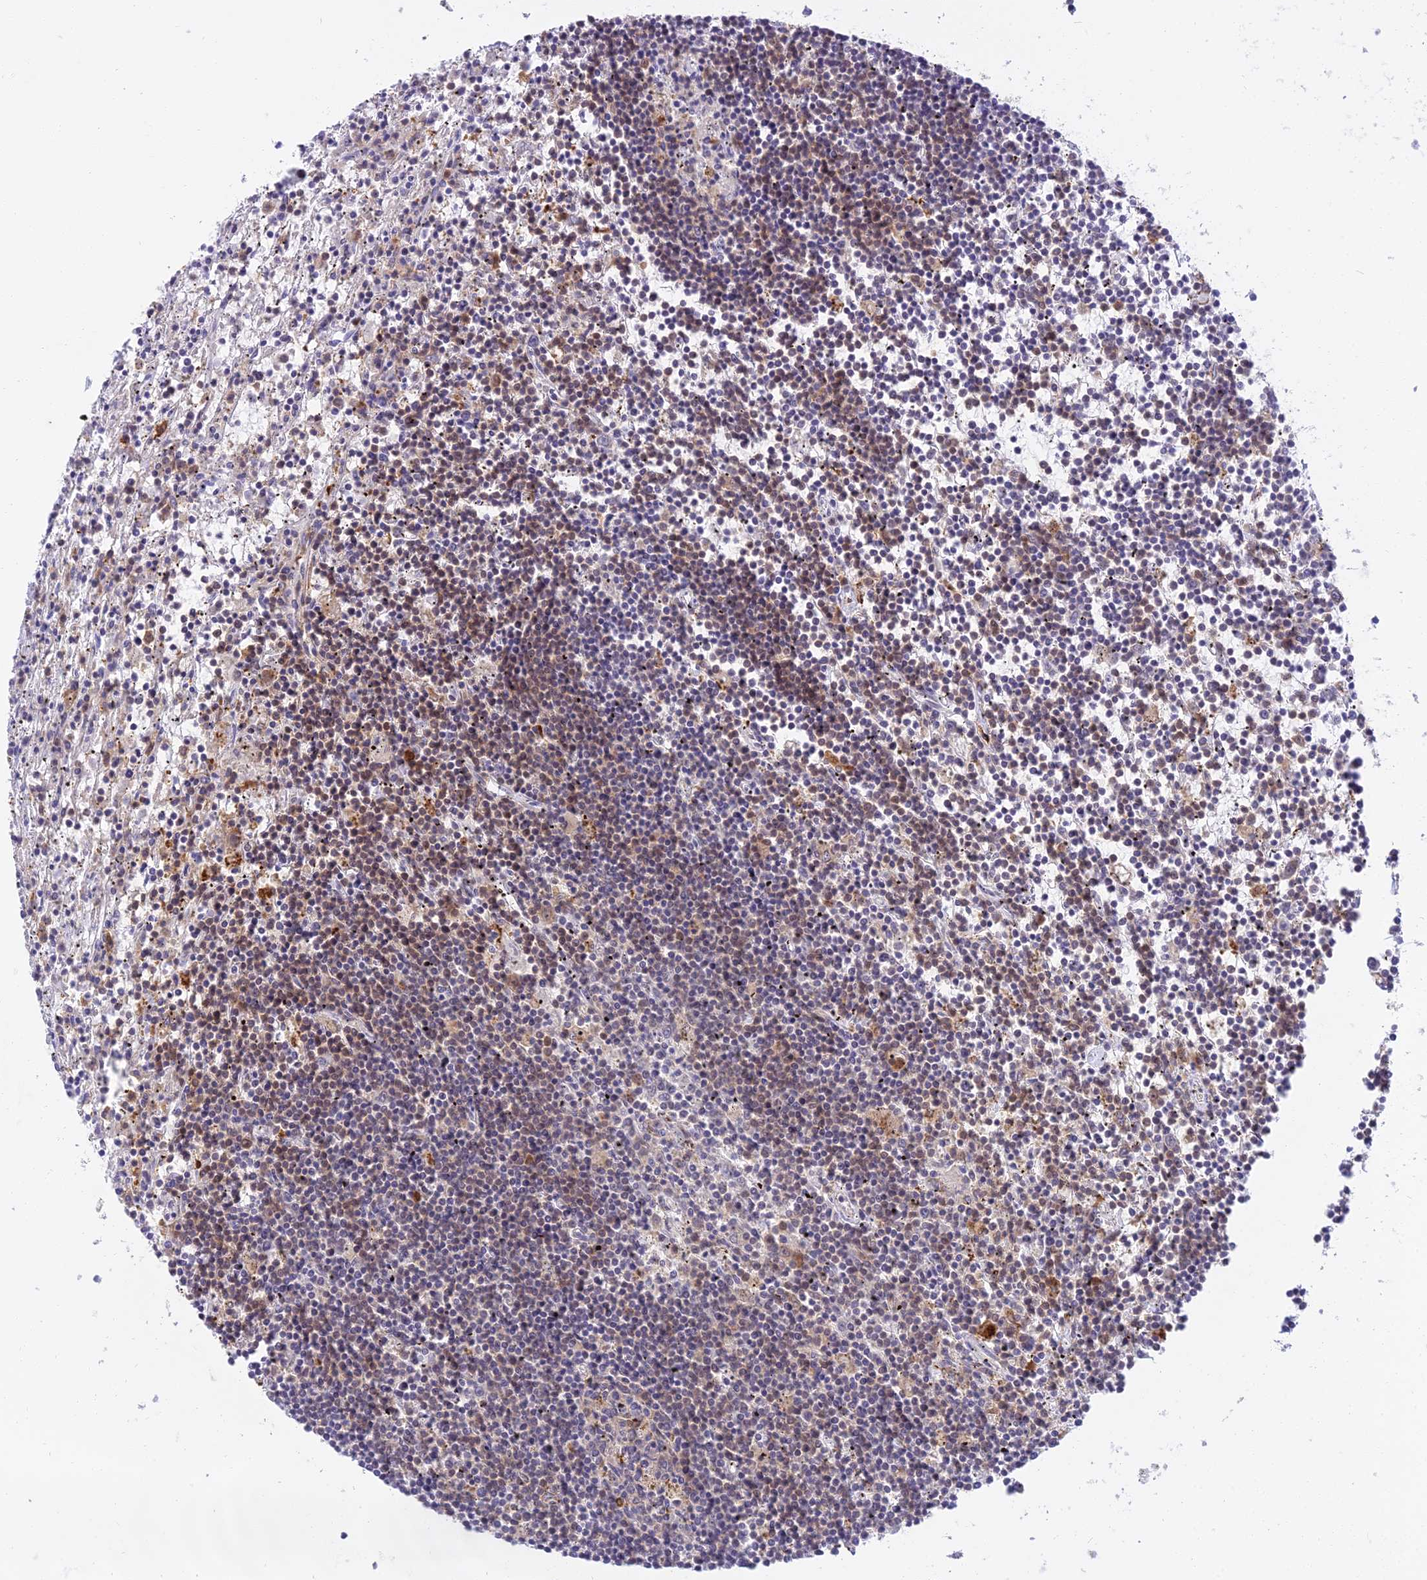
{"staining": {"intensity": "weak", "quantity": "<25%", "location": "cytoplasmic/membranous"}, "tissue": "lymphoma", "cell_type": "Tumor cells", "image_type": "cancer", "snomed": [{"axis": "morphology", "description": "Malignant lymphoma, non-Hodgkin's type, Low grade"}, {"axis": "topography", "description": "Spleen"}], "caption": "The histopathology image displays no staining of tumor cells in lymphoma. The staining is performed using DAB (3,3'-diaminobenzidine) brown chromogen with nuclei counter-stained in using hematoxylin.", "gene": "UBE2G1", "patient": {"sex": "male", "age": 76}}